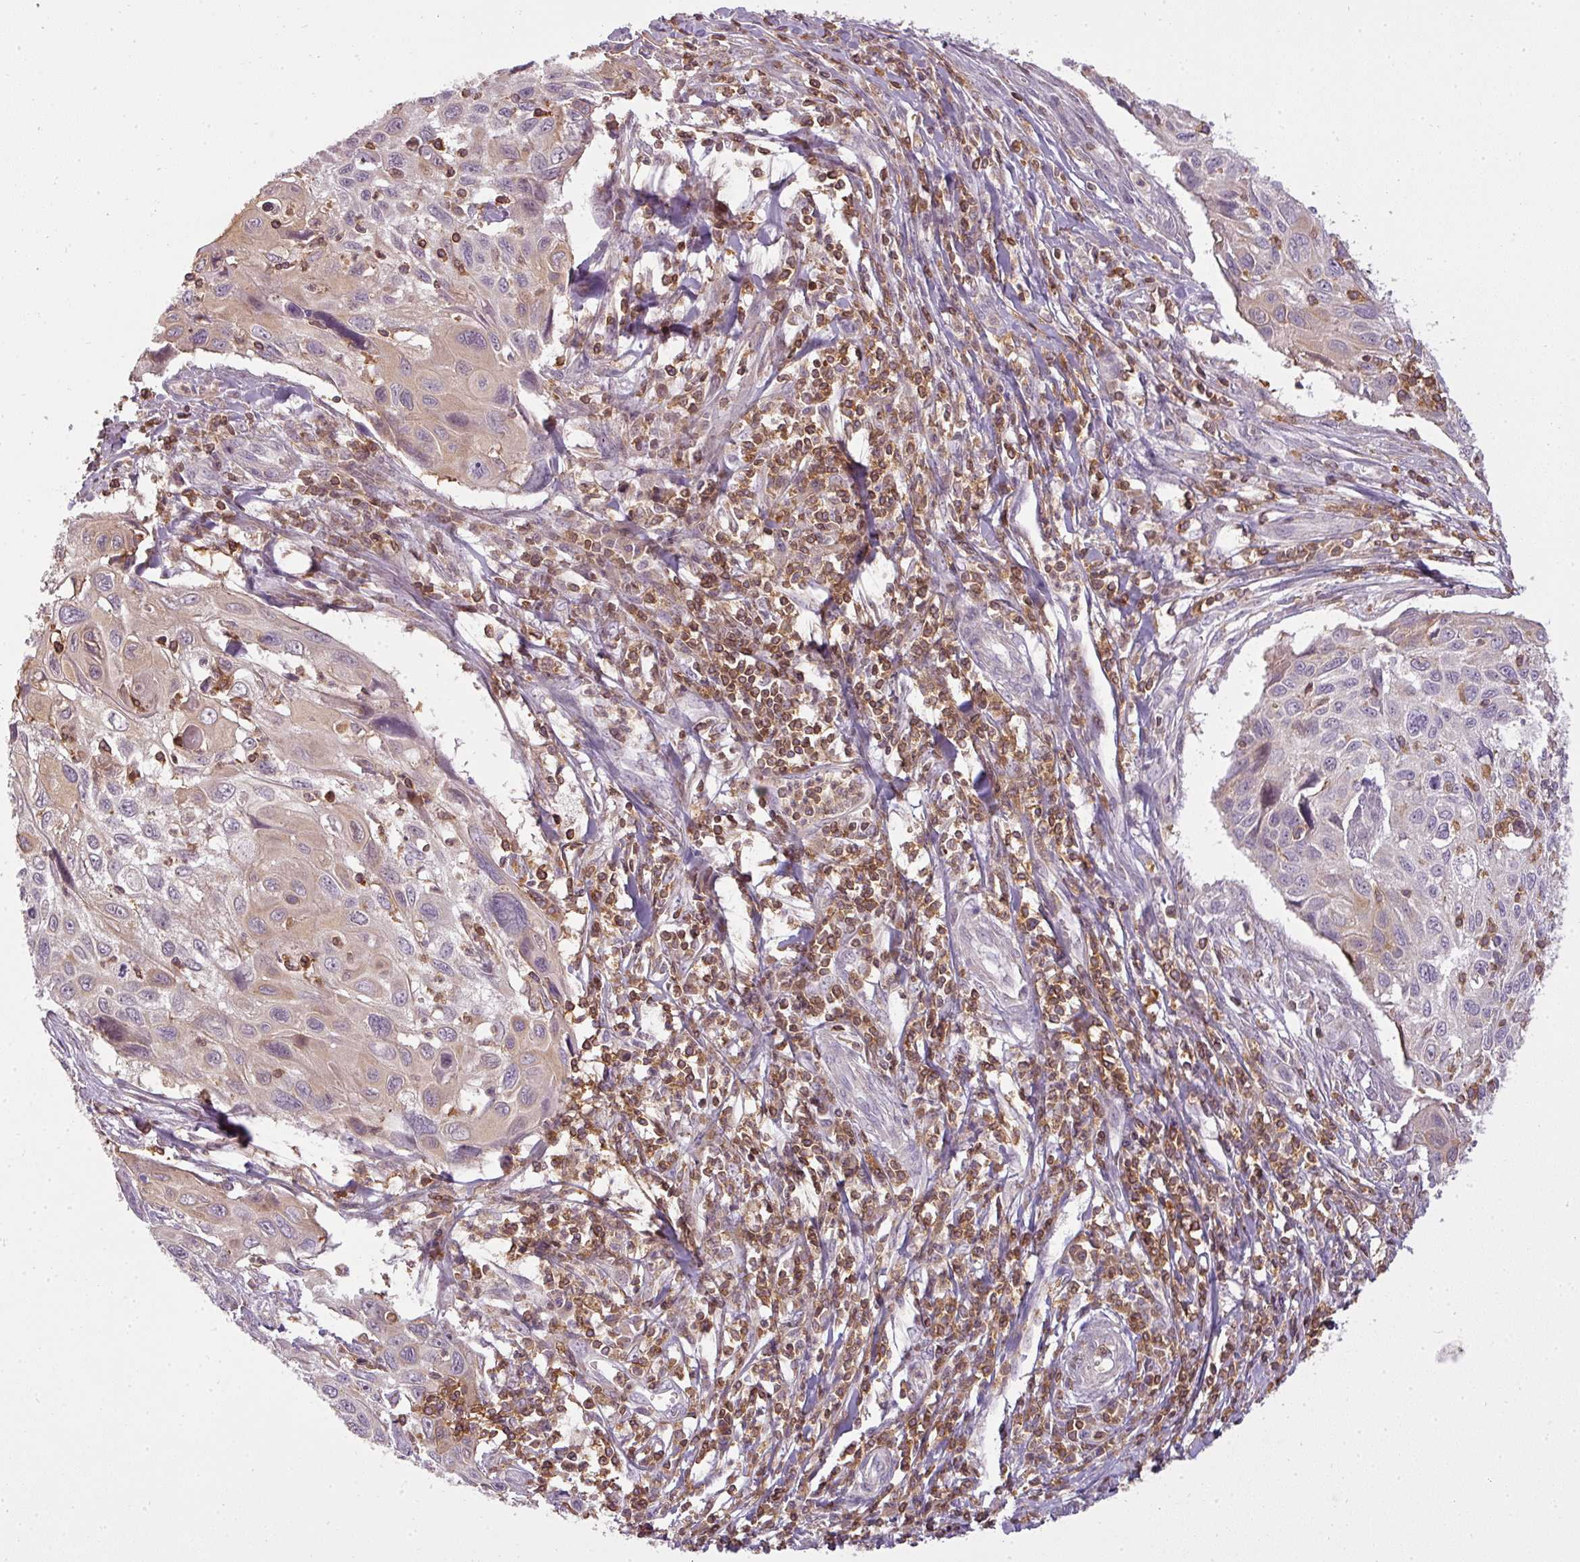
{"staining": {"intensity": "weak", "quantity": "25%-75%", "location": "cytoplasmic/membranous"}, "tissue": "cervical cancer", "cell_type": "Tumor cells", "image_type": "cancer", "snomed": [{"axis": "morphology", "description": "Squamous cell carcinoma, NOS"}, {"axis": "topography", "description": "Cervix"}], "caption": "IHC image of neoplastic tissue: squamous cell carcinoma (cervical) stained using IHC demonstrates low levels of weak protein expression localized specifically in the cytoplasmic/membranous of tumor cells, appearing as a cytoplasmic/membranous brown color.", "gene": "STK4", "patient": {"sex": "female", "age": 70}}